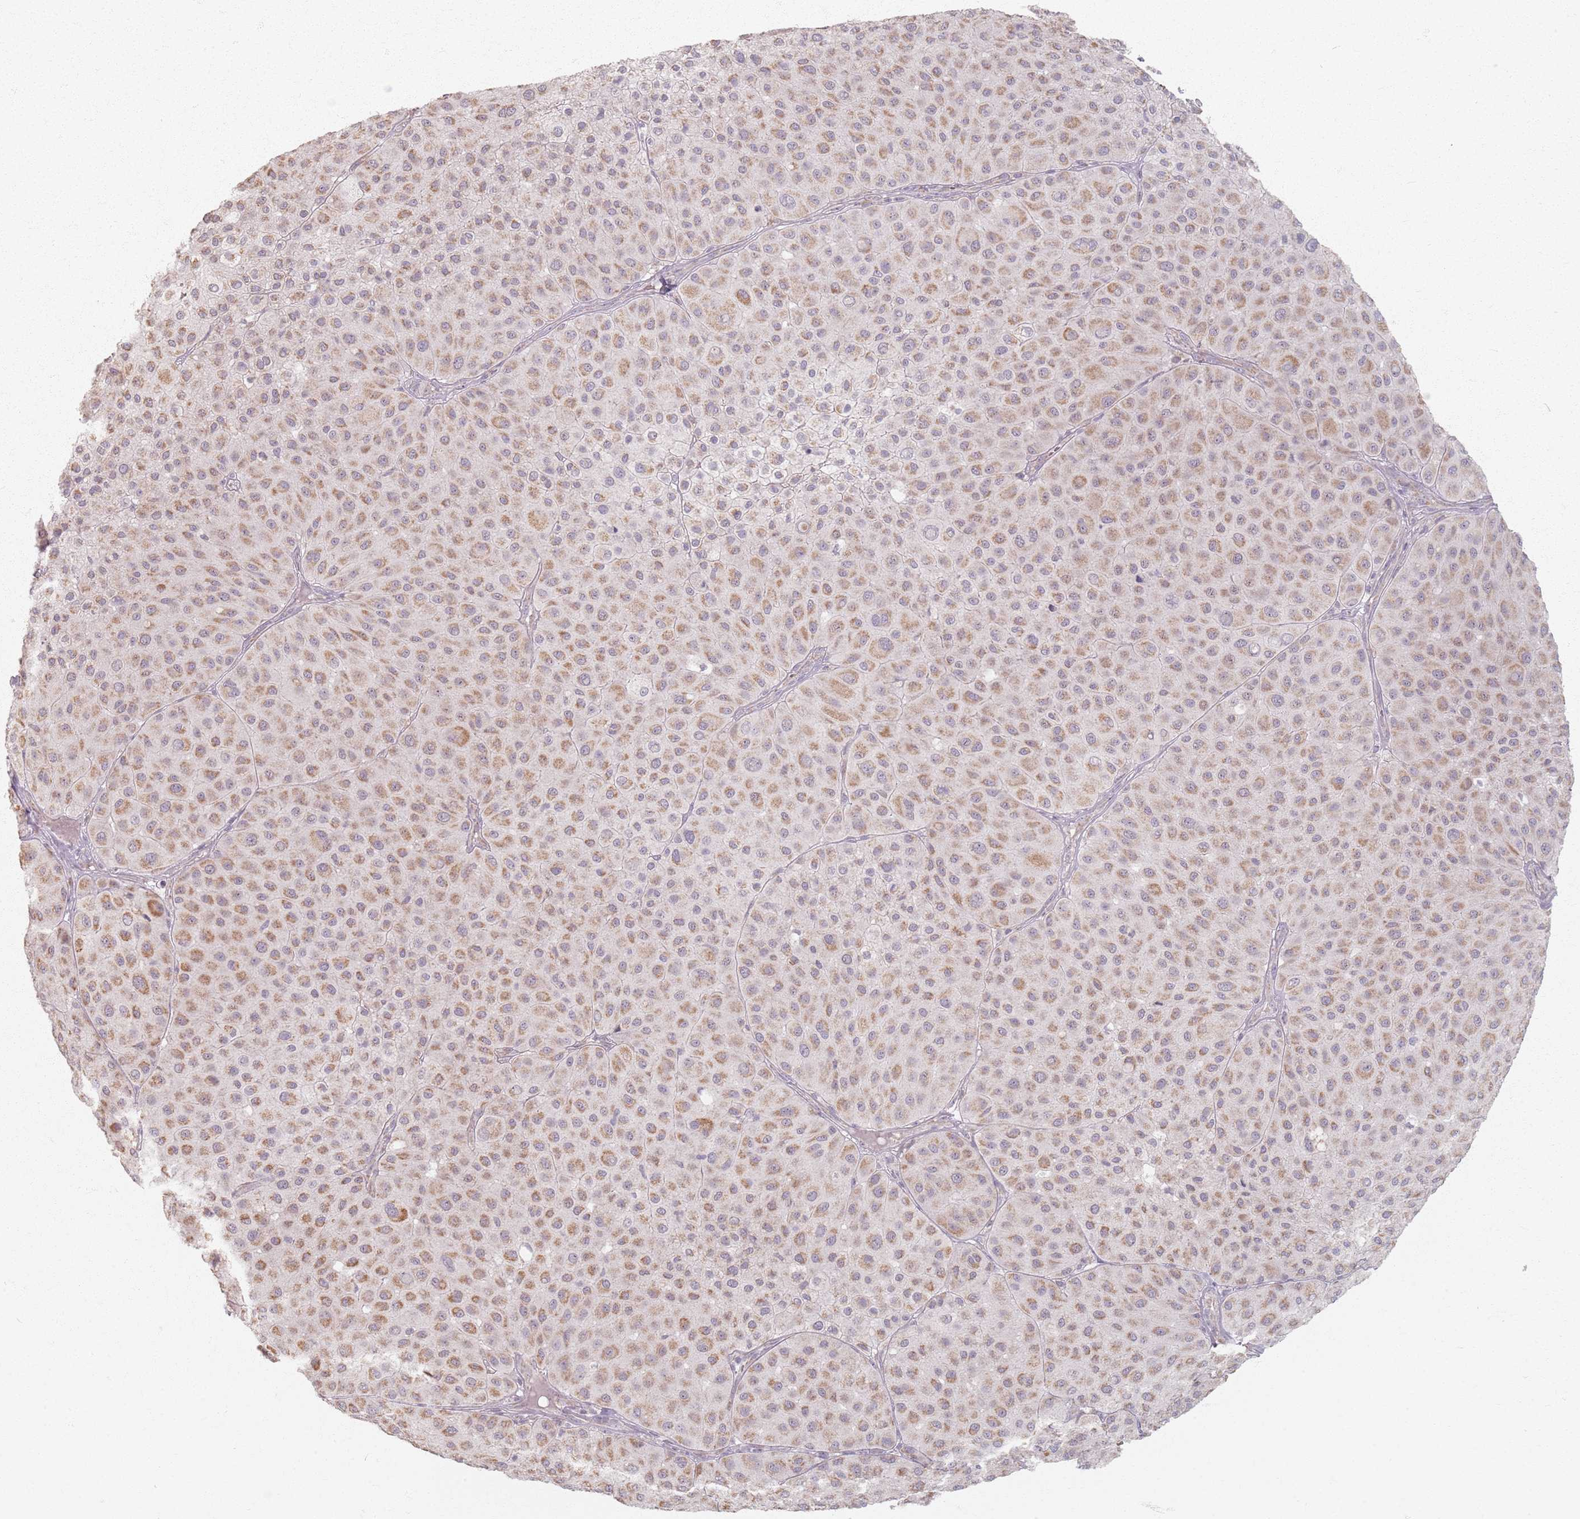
{"staining": {"intensity": "weak", "quantity": ">75%", "location": "cytoplasmic/membranous"}, "tissue": "melanoma", "cell_type": "Tumor cells", "image_type": "cancer", "snomed": [{"axis": "morphology", "description": "Malignant melanoma, Metastatic site"}, {"axis": "topography", "description": "Smooth muscle"}], "caption": "A brown stain labels weak cytoplasmic/membranous staining of a protein in malignant melanoma (metastatic site) tumor cells.", "gene": "PKD2L2", "patient": {"sex": "male", "age": 41}}